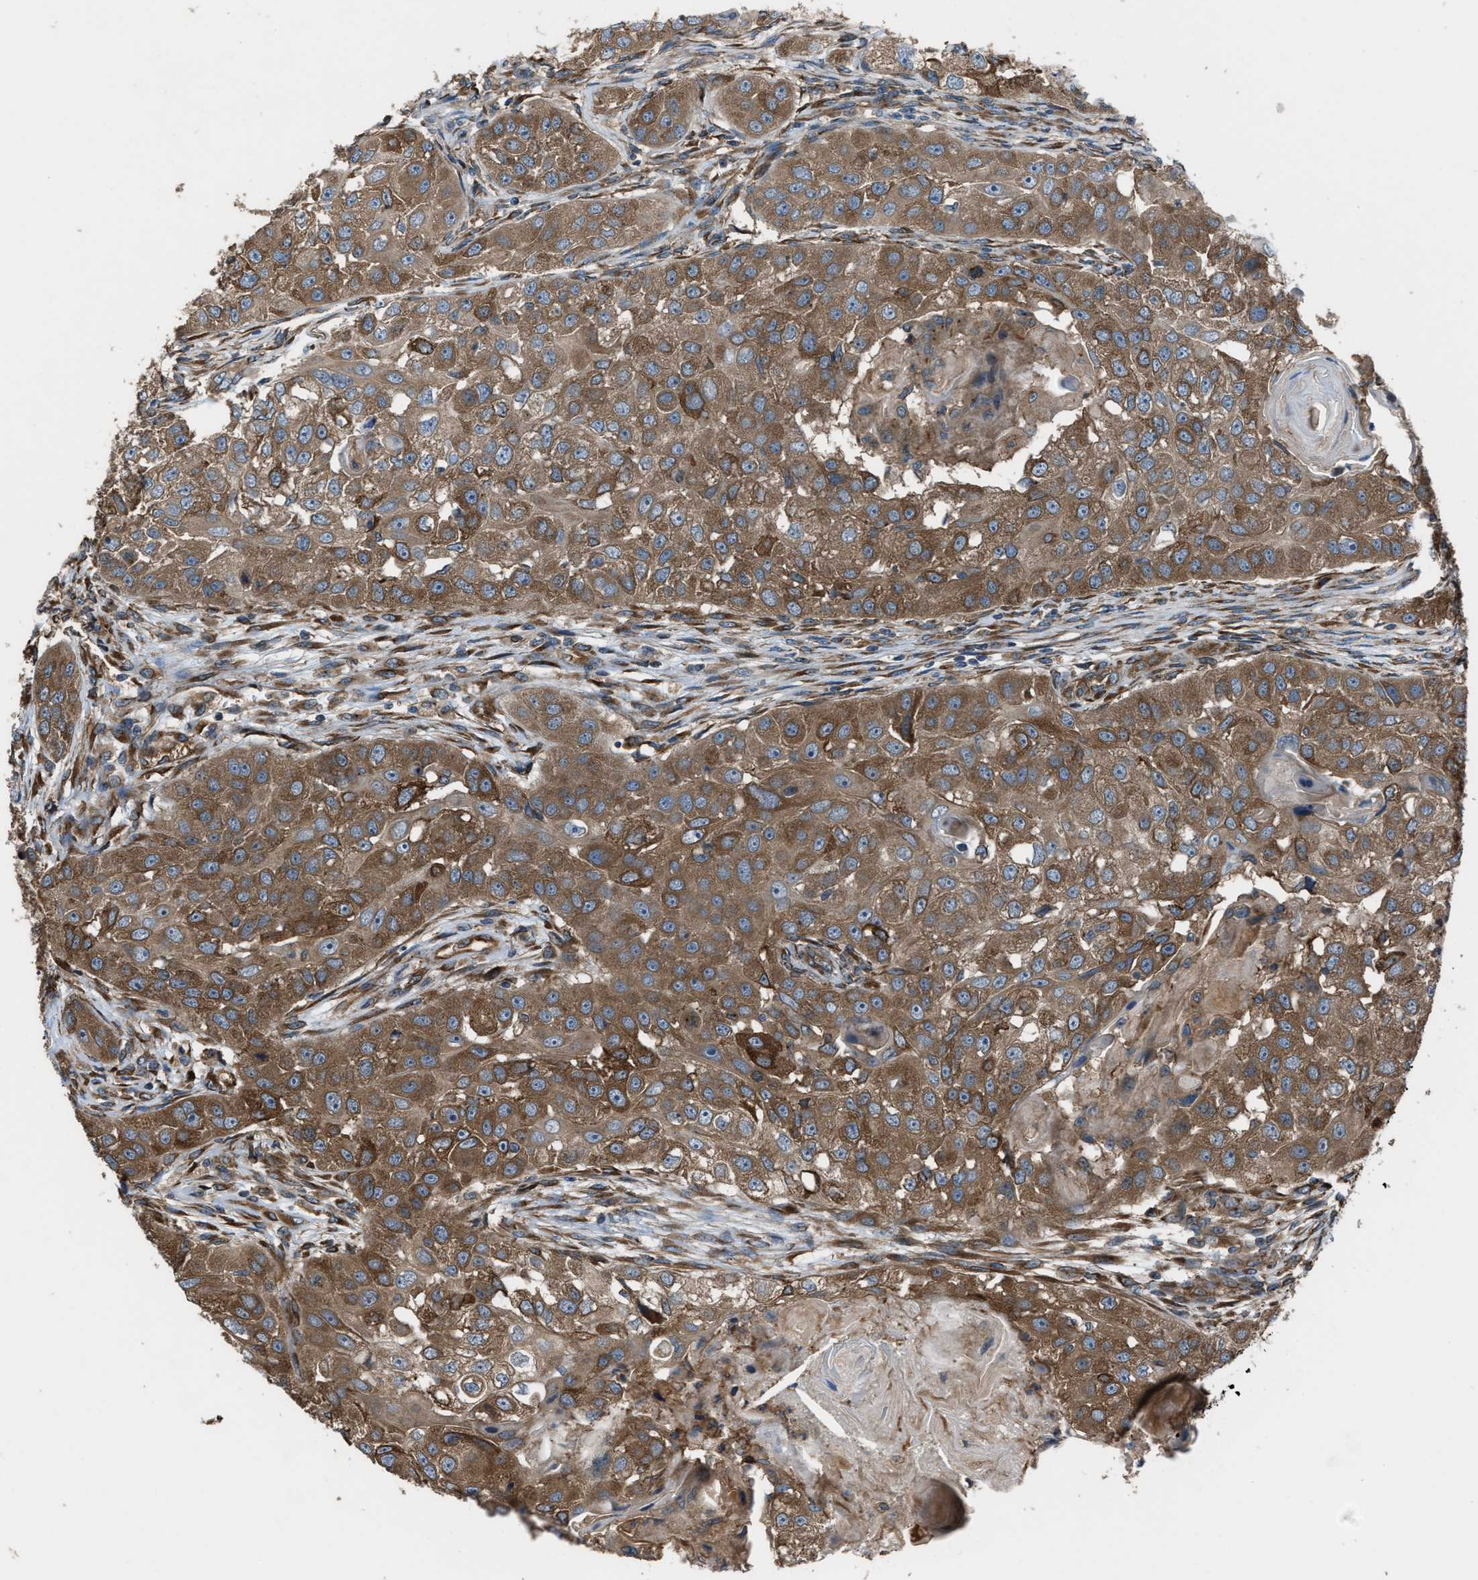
{"staining": {"intensity": "moderate", "quantity": ">75%", "location": "cytoplasmic/membranous"}, "tissue": "head and neck cancer", "cell_type": "Tumor cells", "image_type": "cancer", "snomed": [{"axis": "morphology", "description": "Normal tissue, NOS"}, {"axis": "morphology", "description": "Squamous cell carcinoma, NOS"}, {"axis": "topography", "description": "Skeletal muscle"}, {"axis": "topography", "description": "Head-Neck"}], "caption": "Immunohistochemistry photomicrograph of neoplastic tissue: human head and neck cancer (squamous cell carcinoma) stained using immunohistochemistry demonstrates medium levels of moderate protein expression localized specifically in the cytoplasmic/membranous of tumor cells, appearing as a cytoplasmic/membranous brown color.", "gene": "TRPC1", "patient": {"sex": "male", "age": 51}}